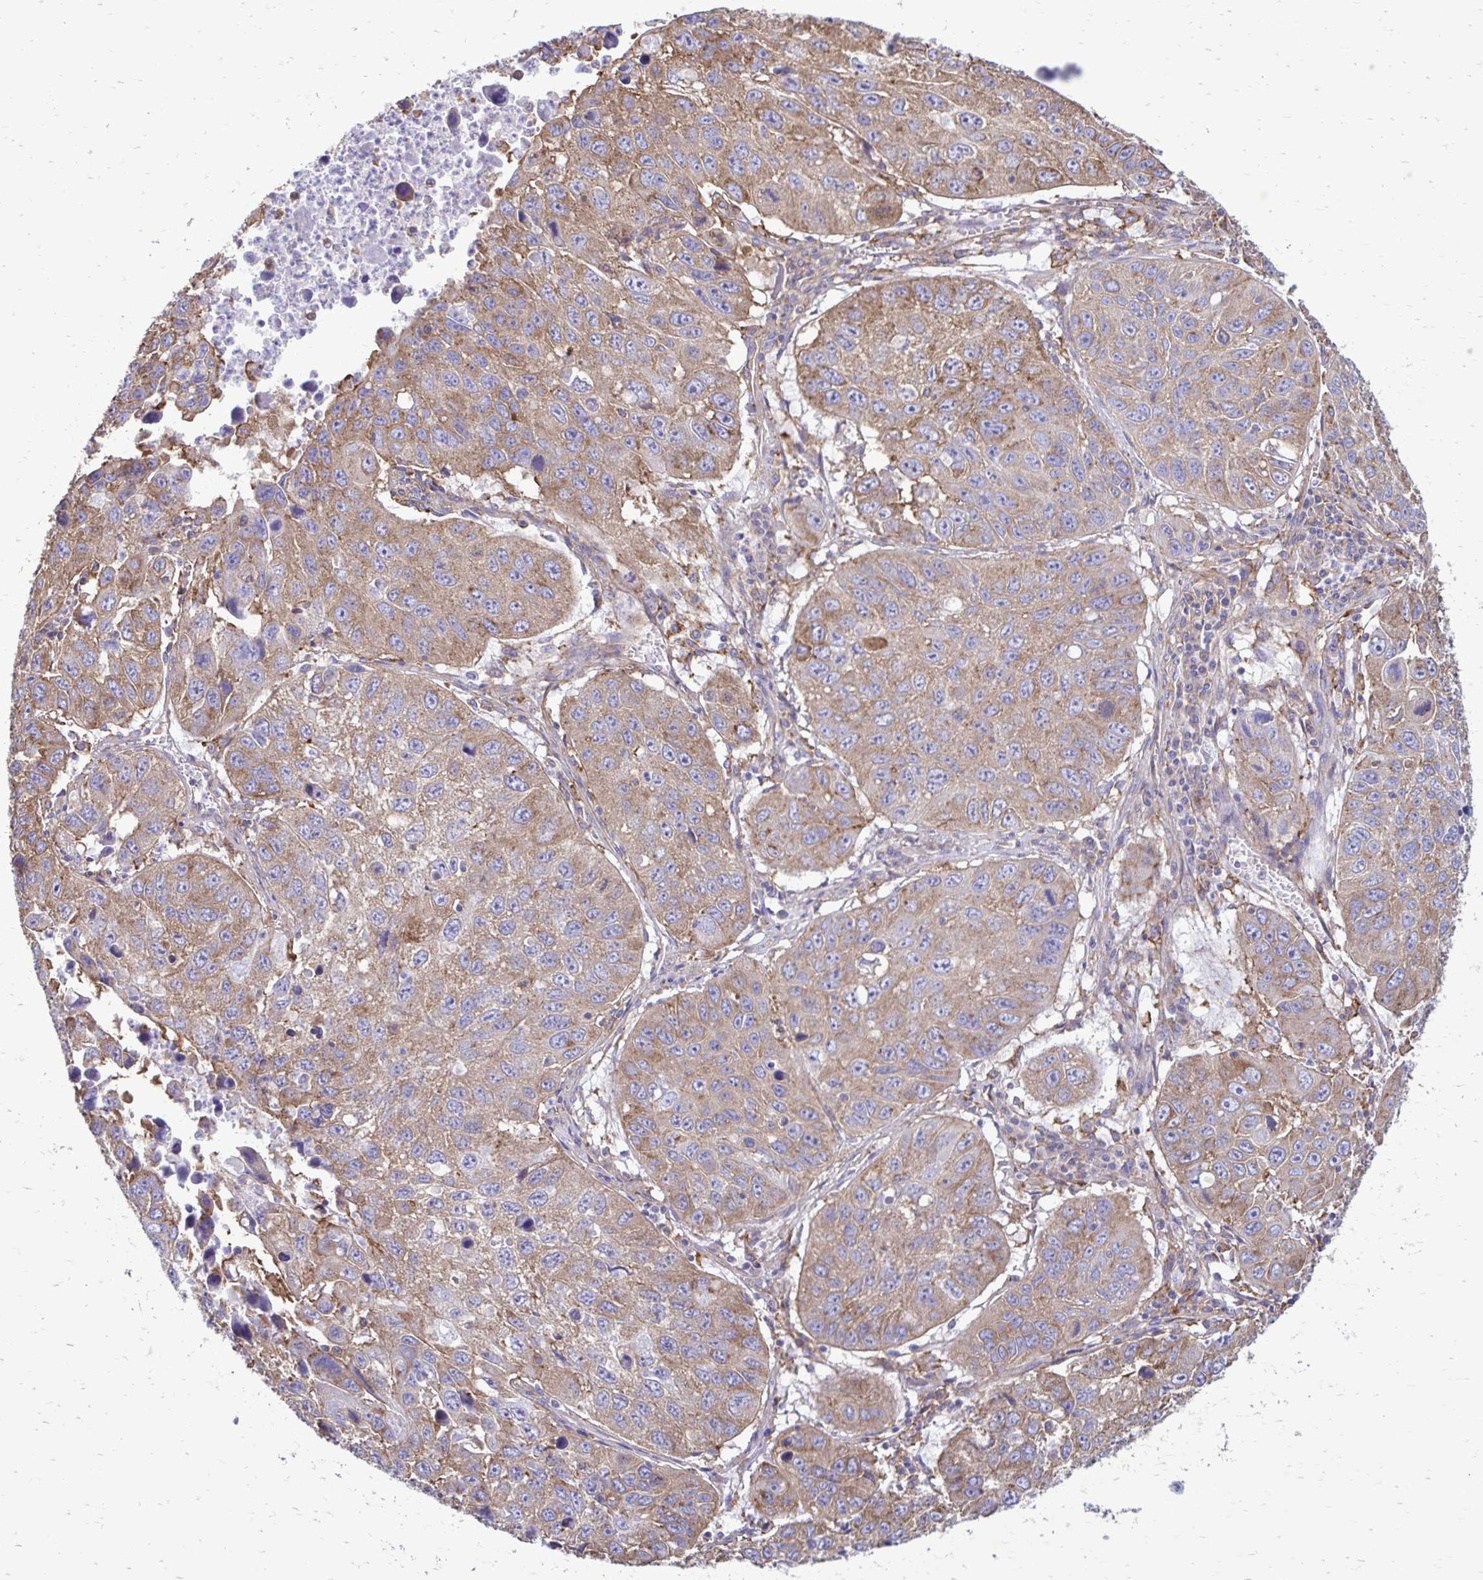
{"staining": {"intensity": "moderate", "quantity": ">75%", "location": "cytoplasmic/membranous"}, "tissue": "lung cancer", "cell_type": "Tumor cells", "image_type": "cancer", "snomed": [{"axis": "morphology", "description": "Squamous cell carcinoma, NOS"}, {"axis": "topography", "description": "Lung"}], "caption": "The photomicrograph shows a brown stain indicating the presence of a protein in the cytoplasmic/membranous of tumor cells in lung cancer.", "gene": "CLTA", "patient": {"sex": "female", "age": 61}}